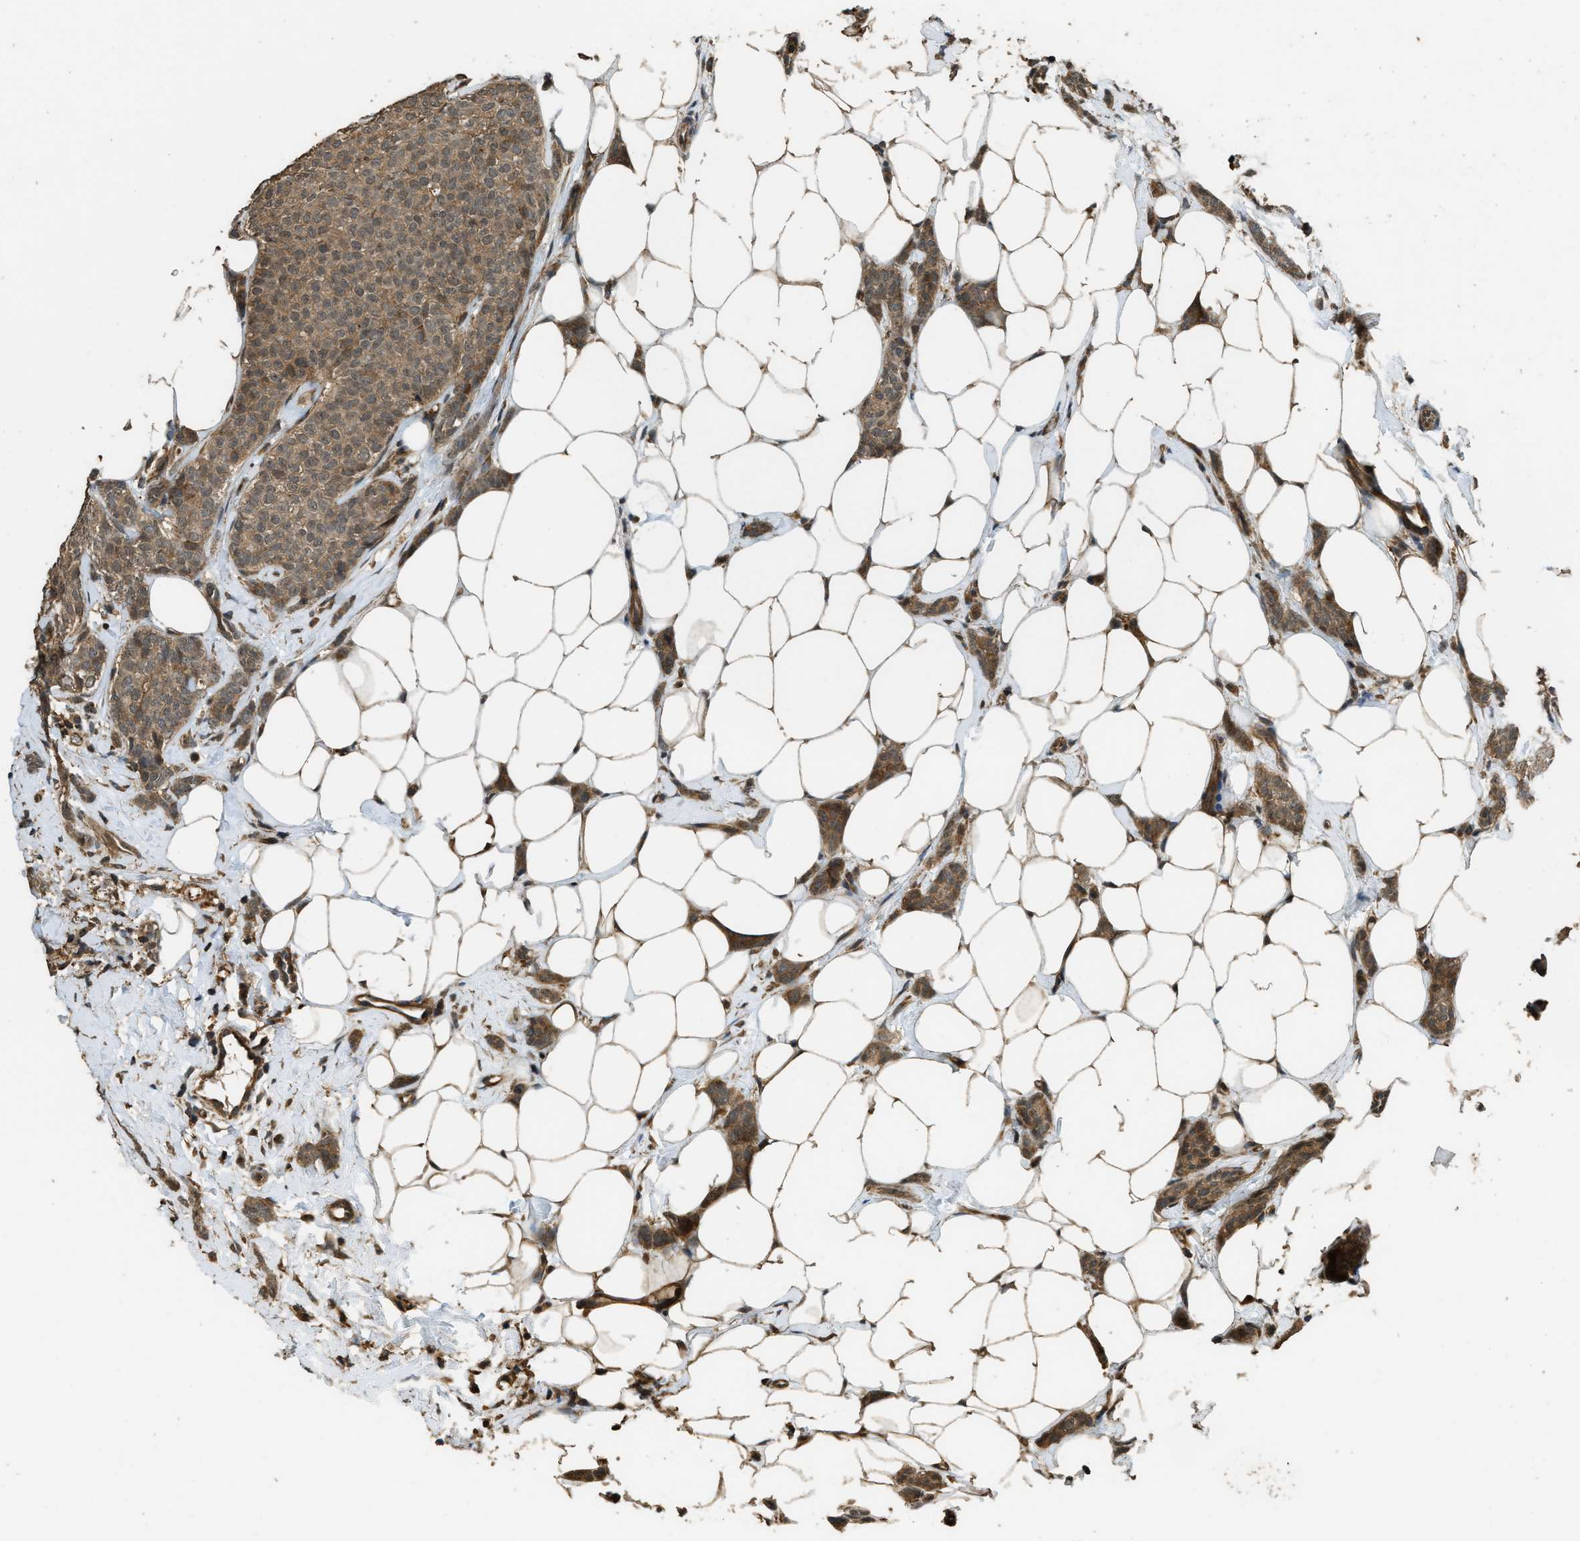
{"staining": {"intensity": "moderate", "quantity": ">75%", "location": "cytoplasmic/membranous,nuclear"}, "tissue": "breast cancer", "cell_type": "Tumor cells", "image_type": "cancer", "snomed": [{"axis": "morphology", "description": "Lobular carcinoma"}, {"axis": "topography", "description": "Skin"}, {"axis": "topography", "description": "Breast"}], "caption": "A brown stain labels moderate cytoplasmic/membranous and nuclear staining of a protein in human breast cancer (lobular carcinoma) tumor cells.", "gene": "PPP6R3", "patient": {"sex": "female", "age": 46}}